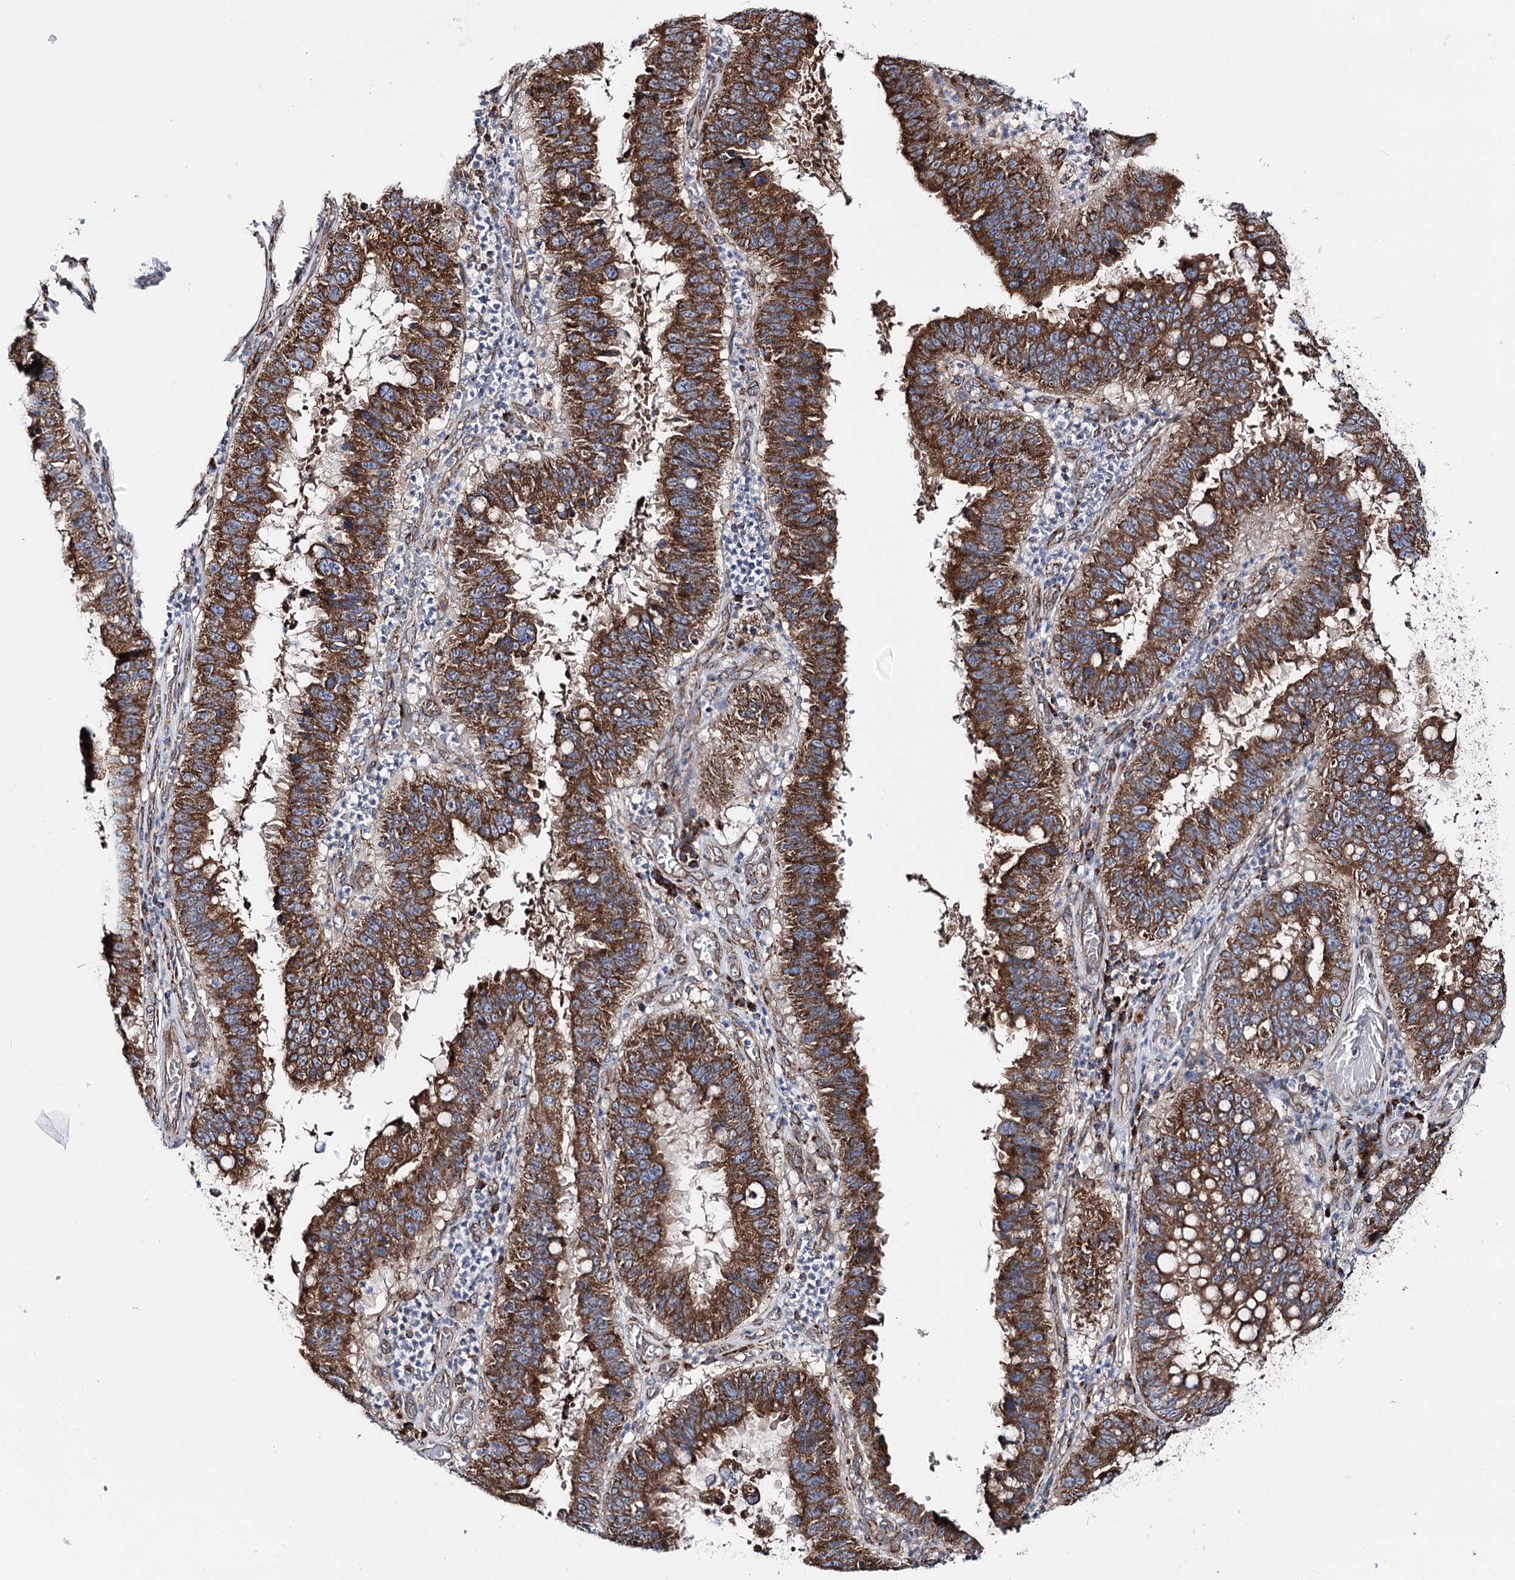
{"staining": {"intensity": "strong", "quantity": ">75%", "location": "cytoplasmic/membranous"}, "tissue": "stomach cancer", "cell_type": "Tumor cells", "image_type": "cancer", "snomed": [{"axis": "morphology", "description": "Adenocarcinoma, NOS"}, {"axis": "topography", "description": "Stomach"}], "caption": "An image of adenocarcinoma (stomach) stained for a protein shows strong cytoplasmic/membranous brown staining in tumor cells. (DAB IHC with brightfield microscopy, high magnification).", "gene": "MSANTD2", "patient": {"sex": "male", "age": 59}}